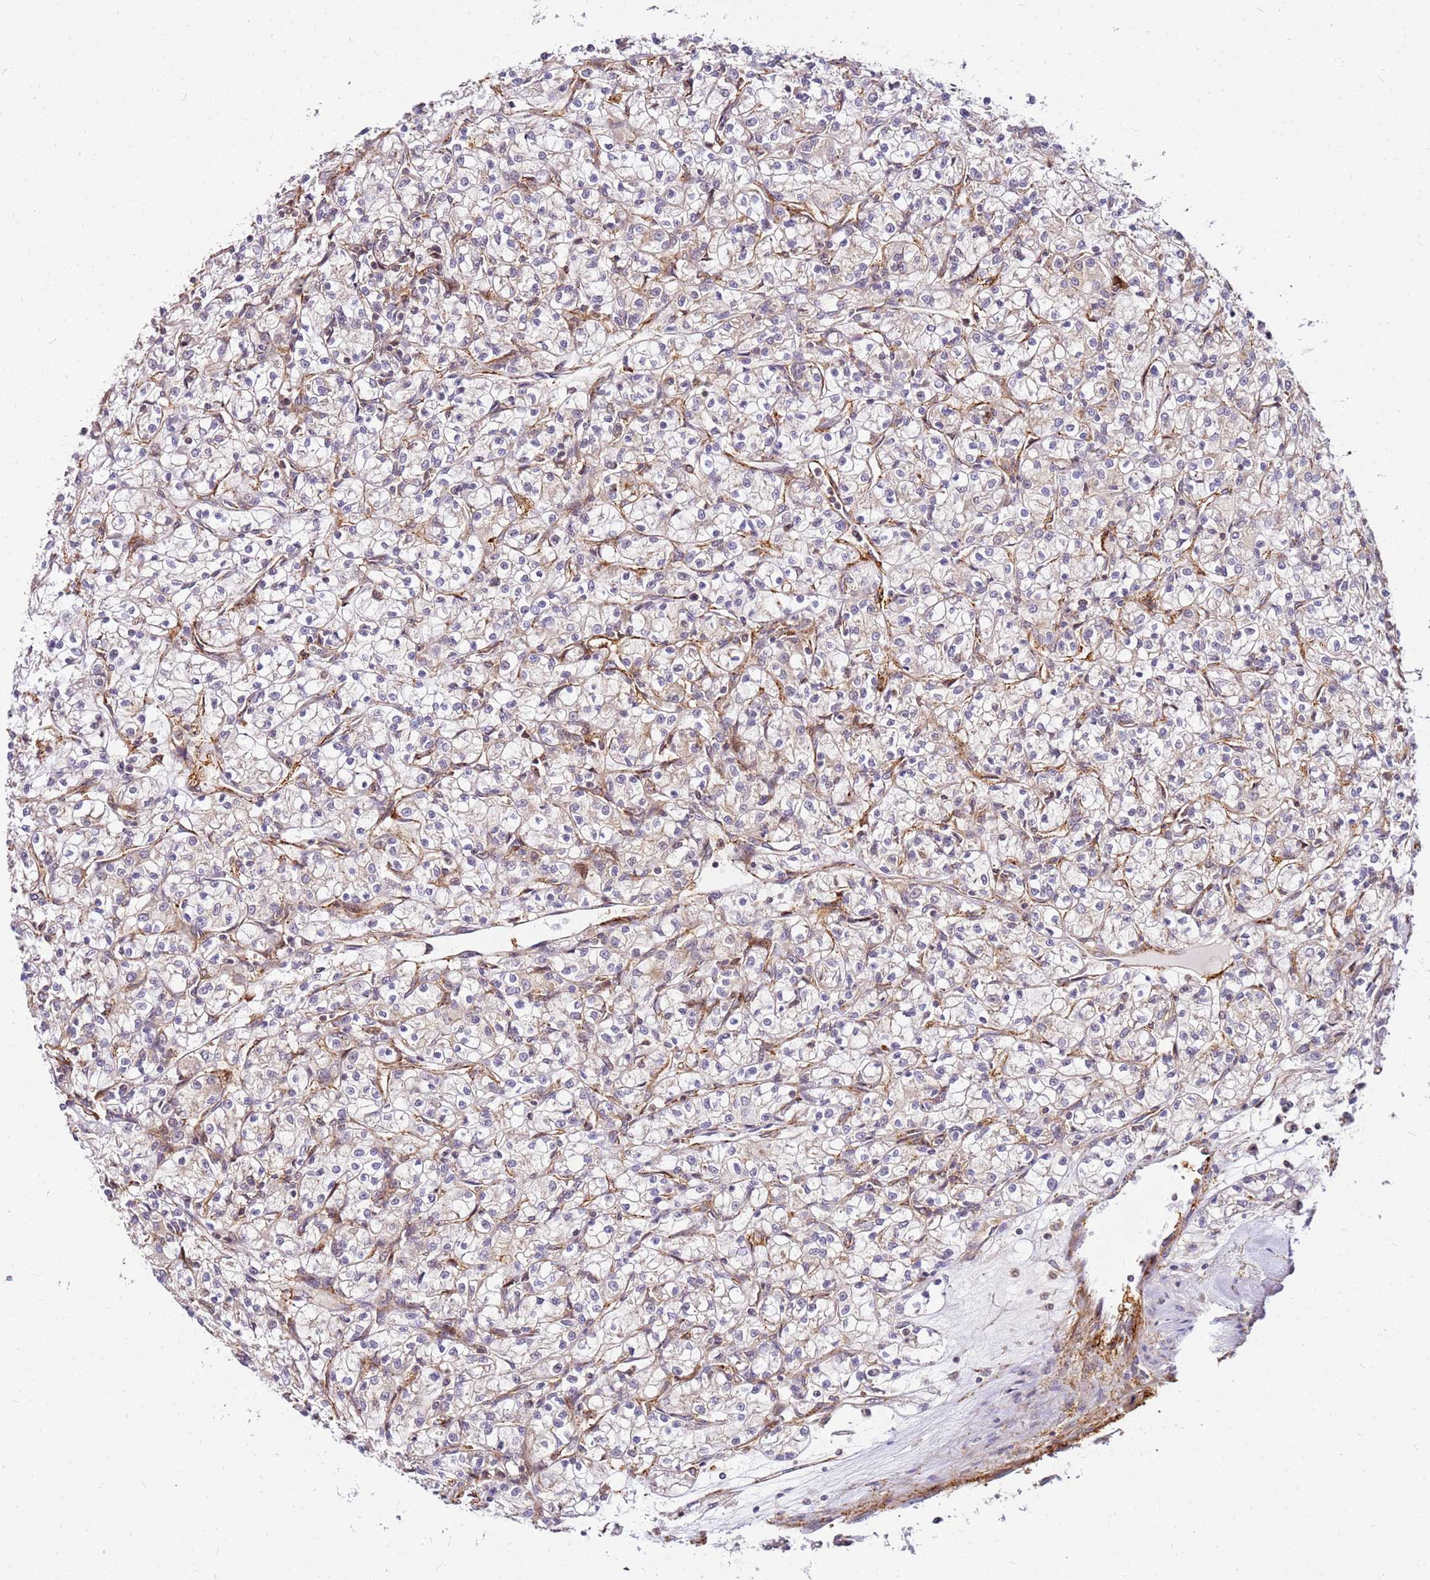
{"staining": {"intensity": "negative", "quantity": "none", "location": "none"}, "tissue": "renal cancer", "cell_type": "Tumor cells", "image_type": "cancer", "snomed": [{"axis": "morphology", "description": "Adenocarcinoma, NOS"}, {"axis": "topography", "description": "Kidney"}], "caption": "The photomicrograph demonstrates no staining of tumor cells in renal cancer (adenocarcinoma). (DAB immunohistochemistry (IHC), high magnification).", "gene": "PIH1D1", "patient": {"sex": "female", "age": 59}}